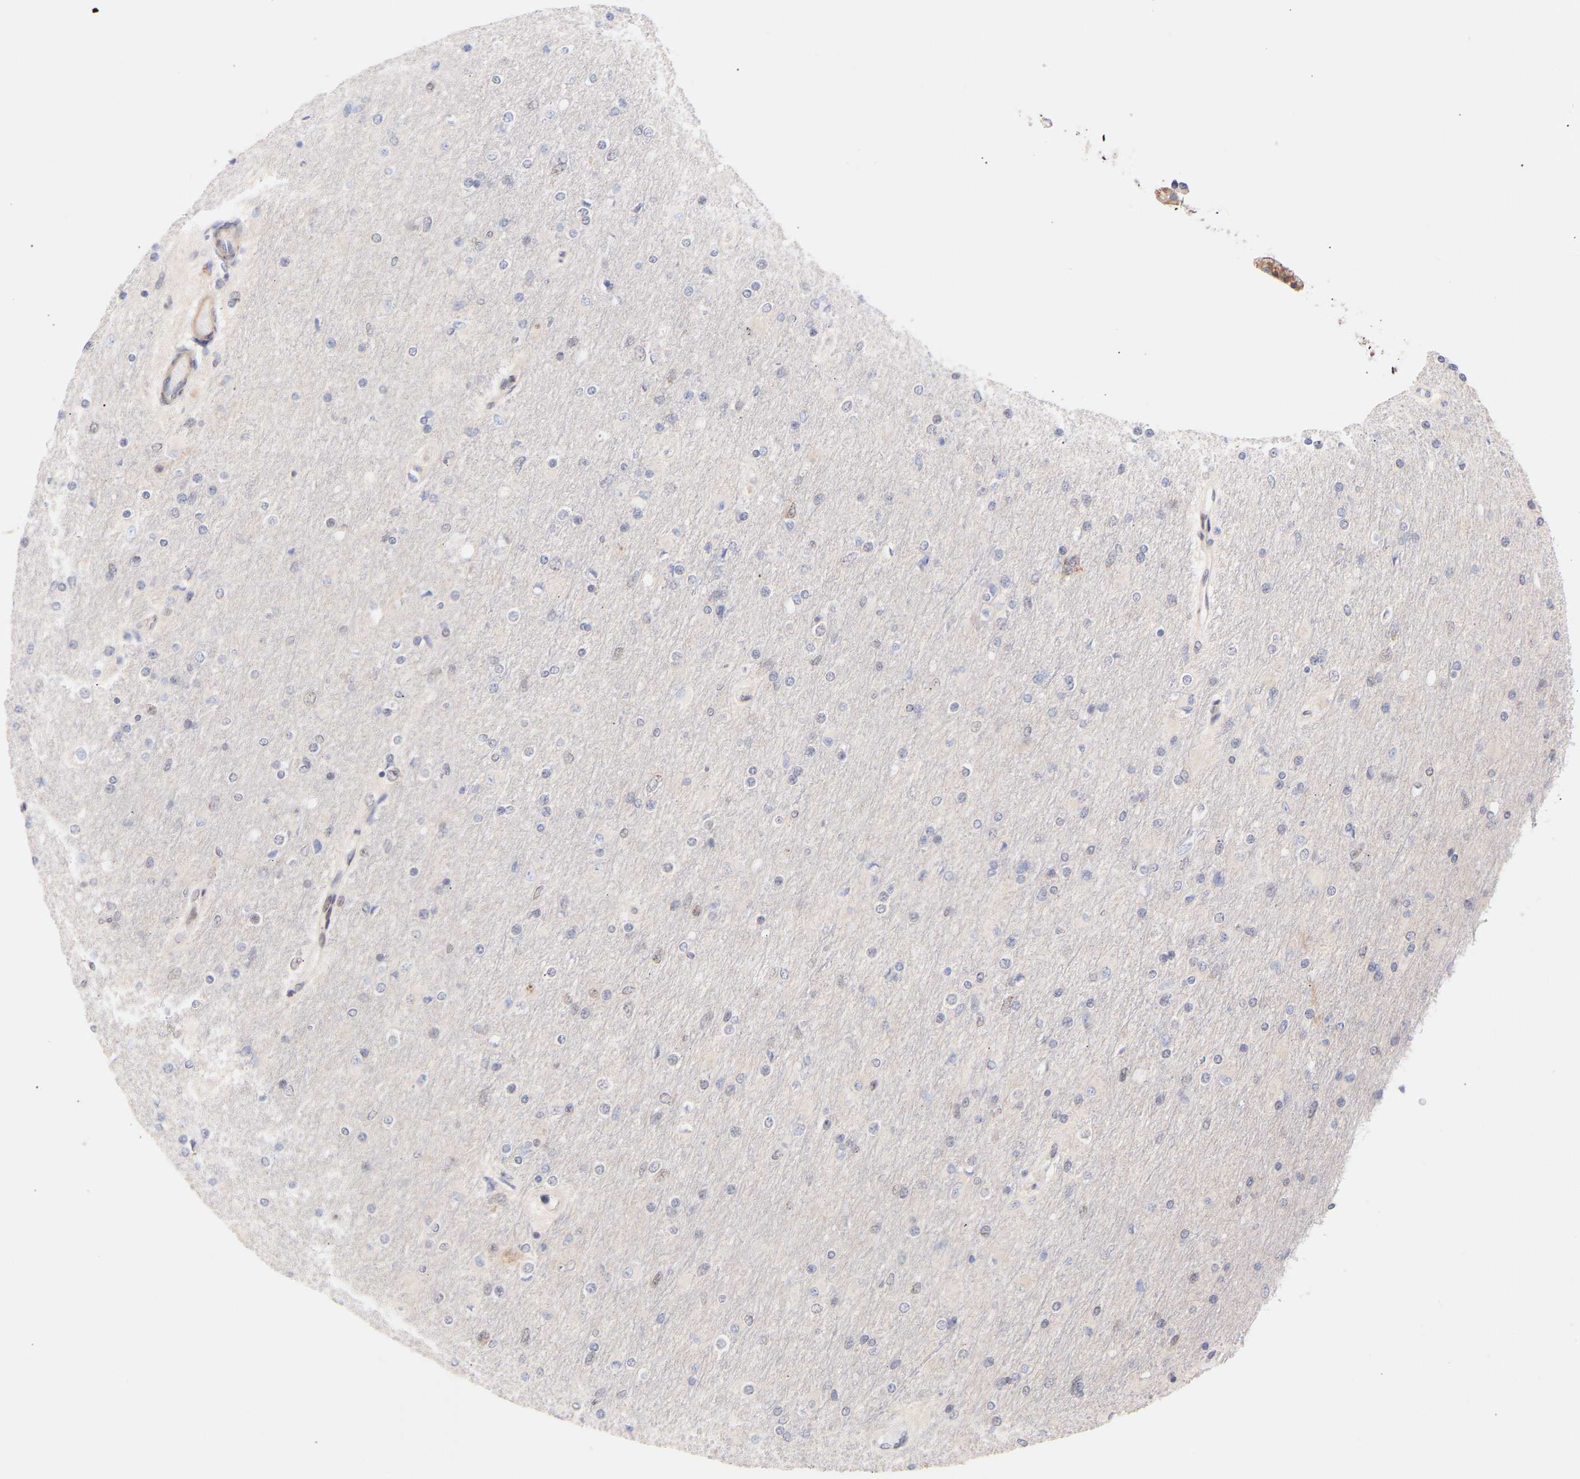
{"staining": {"intensity": "weak", "quantity": "<25%", "location": "nuclear"}, "tissue": "glioma", "cell_type": "Tumor cells", "image_type": "cancer", "snomed": [{"axis": "morphology", "description": "Glioma, malignant, High grade"}, {"axis": "topography", "description": "Cerebral cortex"}], "caption": "Immunohistochemistry (IHC) histopathology image of glioma stained for a protein (brown), which shows no staining in tumor cells.", "gene": "PDLIM5", "patient": {"sex": "female", "age": 36}}